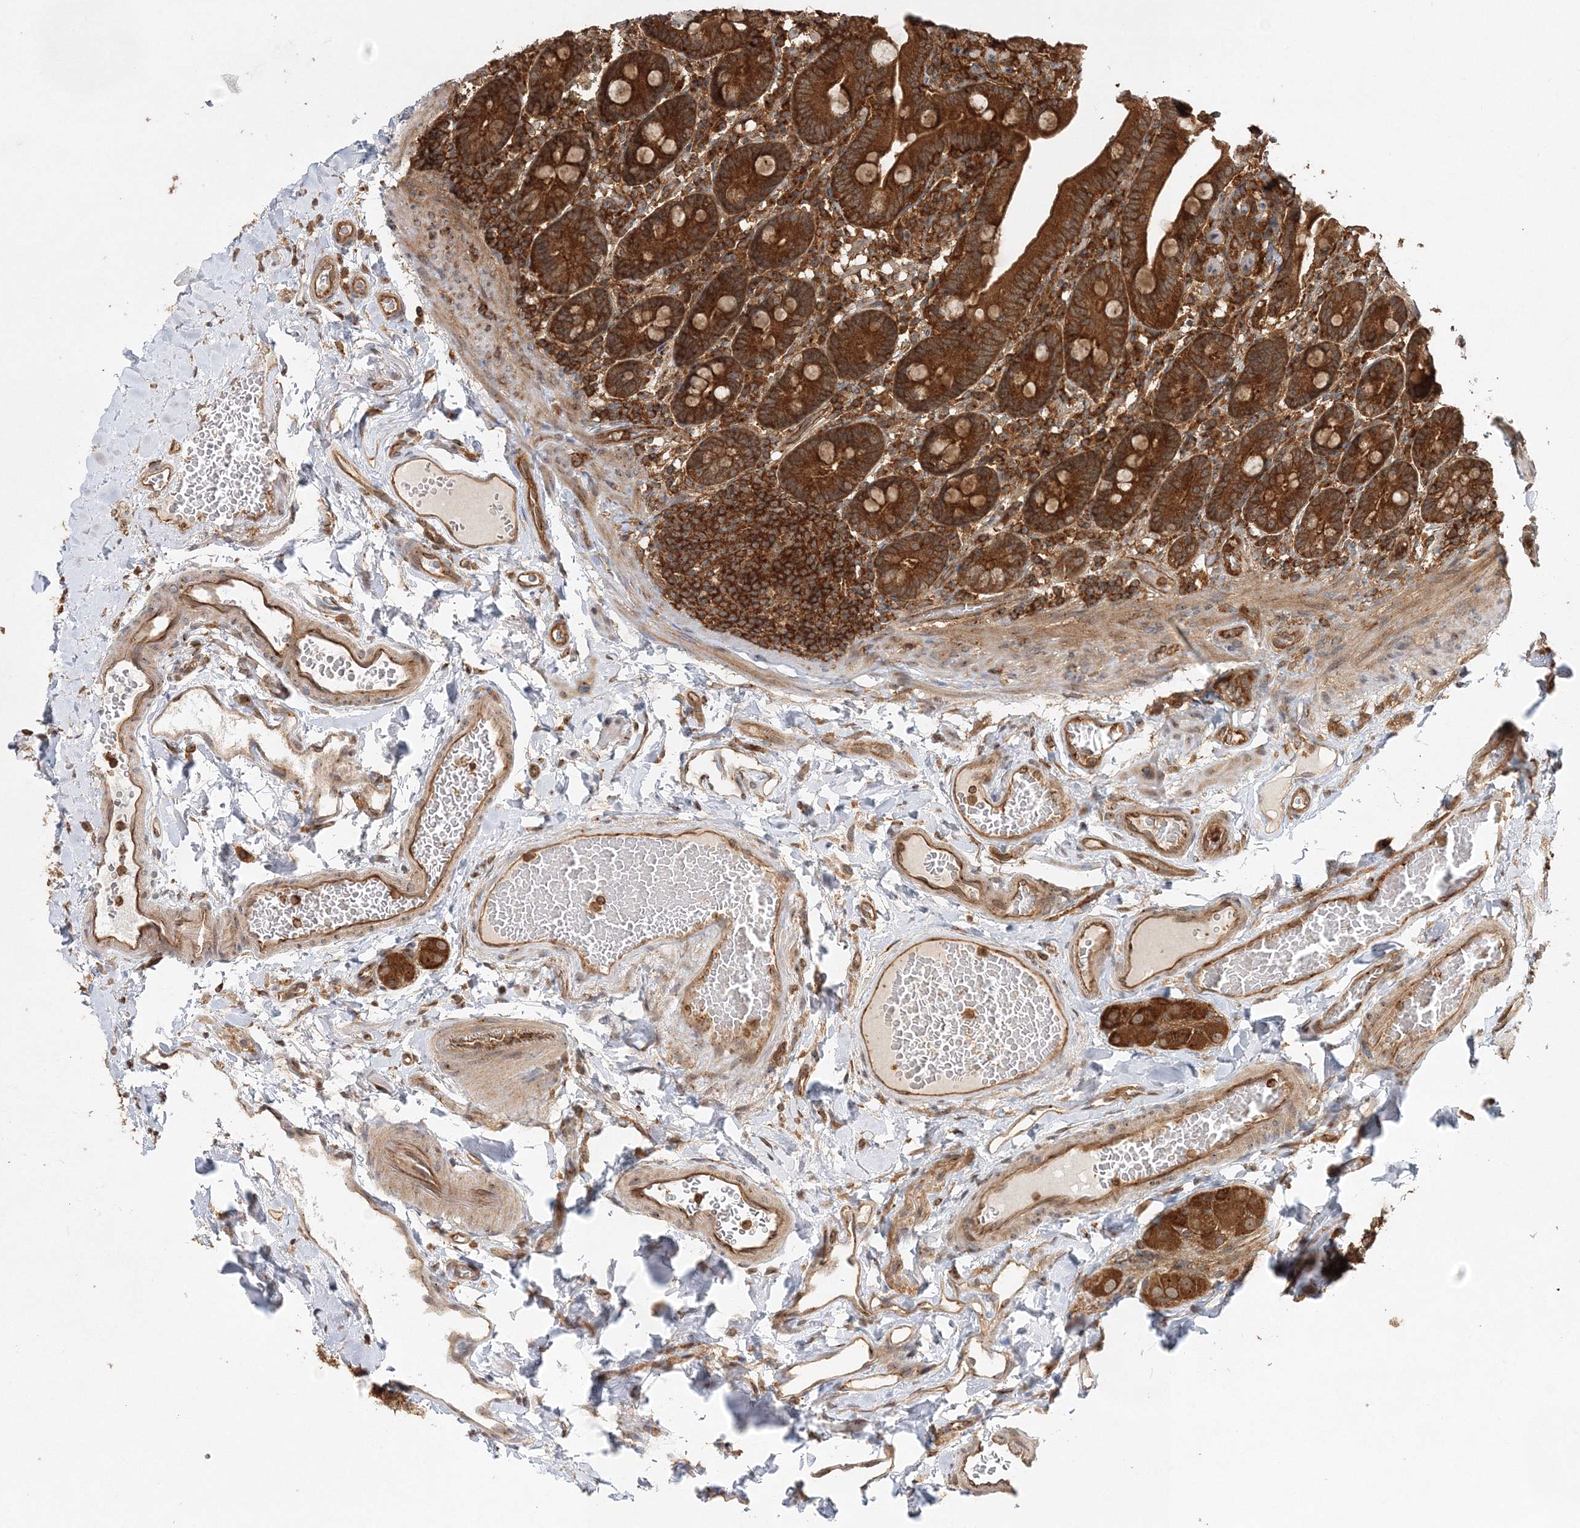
{"staining": {"intensity": "strong", "quantity": ">75%", "location": "cytoplasmic/membranous"}, "tissue": "duodenum", "cell_type": "Glandular cells", "image_type": "normal", "snomed": [{"axis": "morphology", "description": "Normal tissue, NOS"}, {"axis": "topography", "description": "Duodenum"}], "caption": "About >75% of glandular cells in normal human duodenum exhibit strong cytoplasmic/membranous protein staining as visualized by brown immunohistochemical staining.", "gene": "WDR37", "patient": {"sex": "male", "age": 54}}